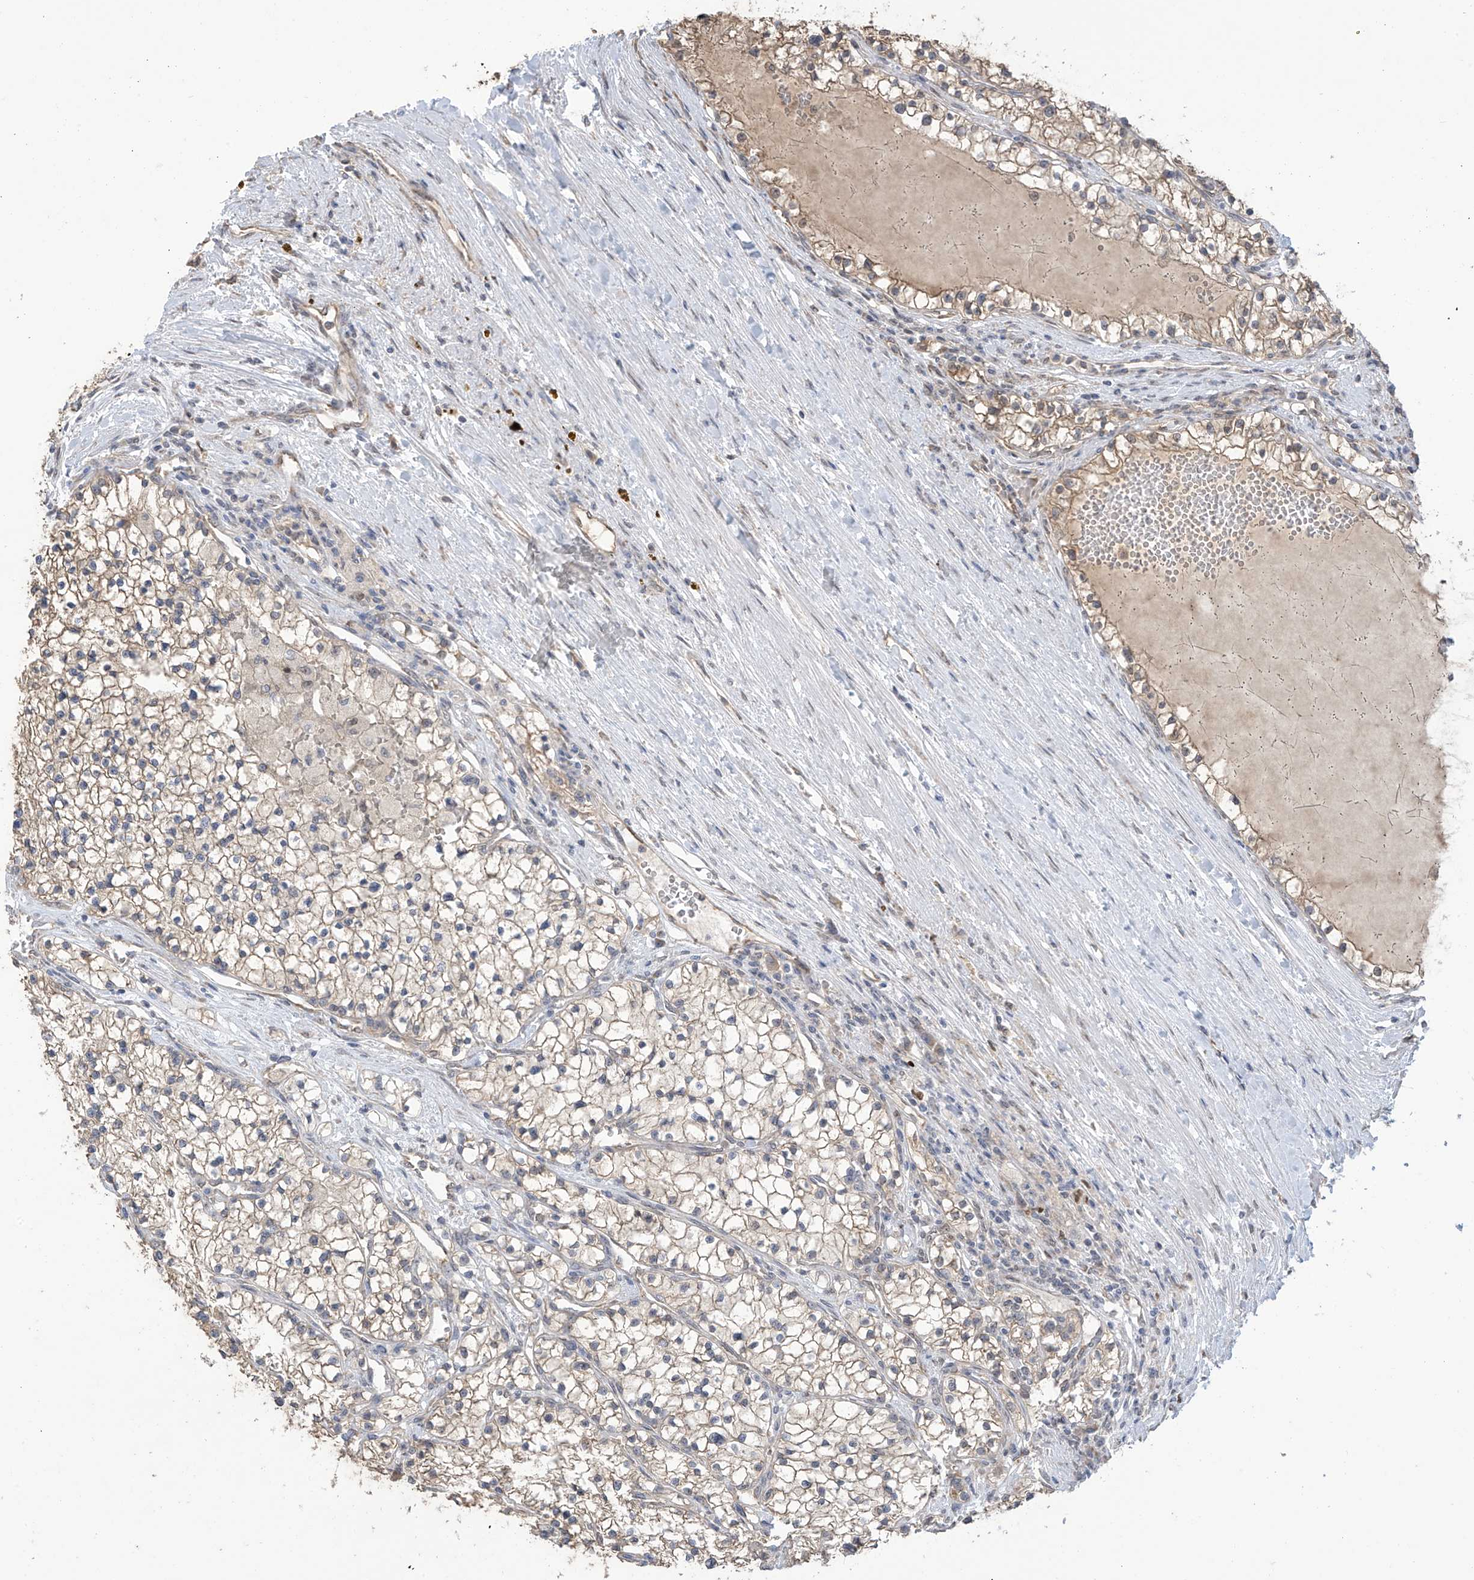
{"staining": {"intensity": "moderate", "quantity": "25%-75%", "location": "cytoplasmic/membranous"}, "tissue": "renal cancer", "cell_type": "Tumor cells", "image_type": "cancer", "snomed": [{"axis": "morphology", "description": "Normal tissue, NOS"}, {"axis": "morphology", "description": "Adenocarcinoma, NOS"}, {"axis": "topography", "description": "Kidney"}], "caption": "IHC photomicrograph of renal cancer stained for a protein (brown), which exhibits medium levels of moderate cytoplasmic/membranous staining in about 25%-75% of tumor cells.", "gene": "KIAA1522", "patient": {"sex": "male", "age": 68}}